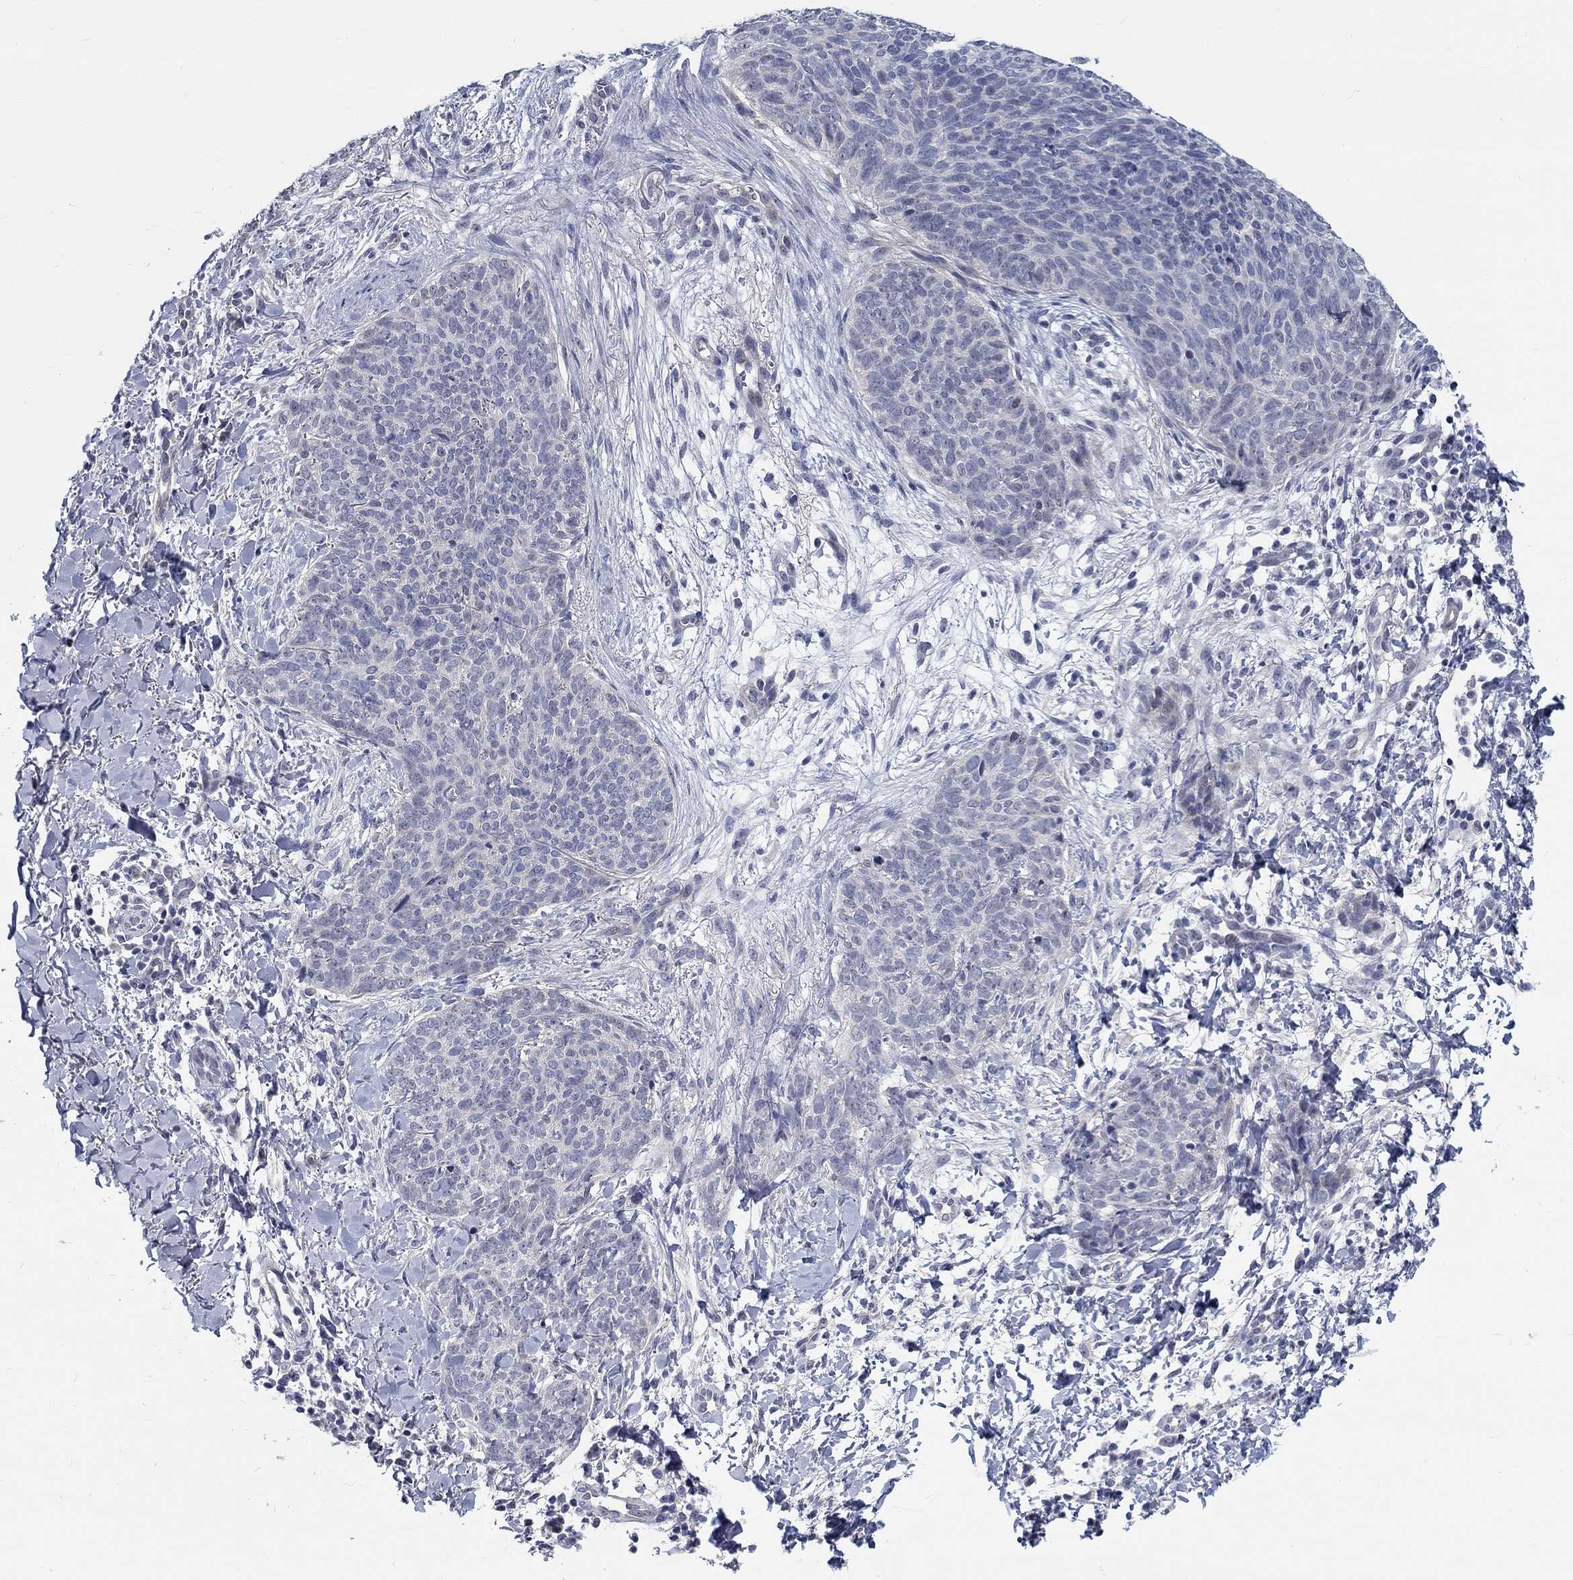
{"staining": {"intensity": "negative", "quantity": "none", "location": "none"}, "tissue": "skin cancer", "cell_type": "Tumor cells", "image_type": "cancer", "snomed": [{"axis": "morphology", "description": "Basal cell carcinoma"}, {"axis": "topography", "description": "Skin"}], "caption": "Image shows no significant protein expression in tumor cells of basal cell carcinoma (skin). (IHC, brightfield microscopy, high magnification).", "gene": "SMIM18", "patient": {"sex": "male", "age": 64}}